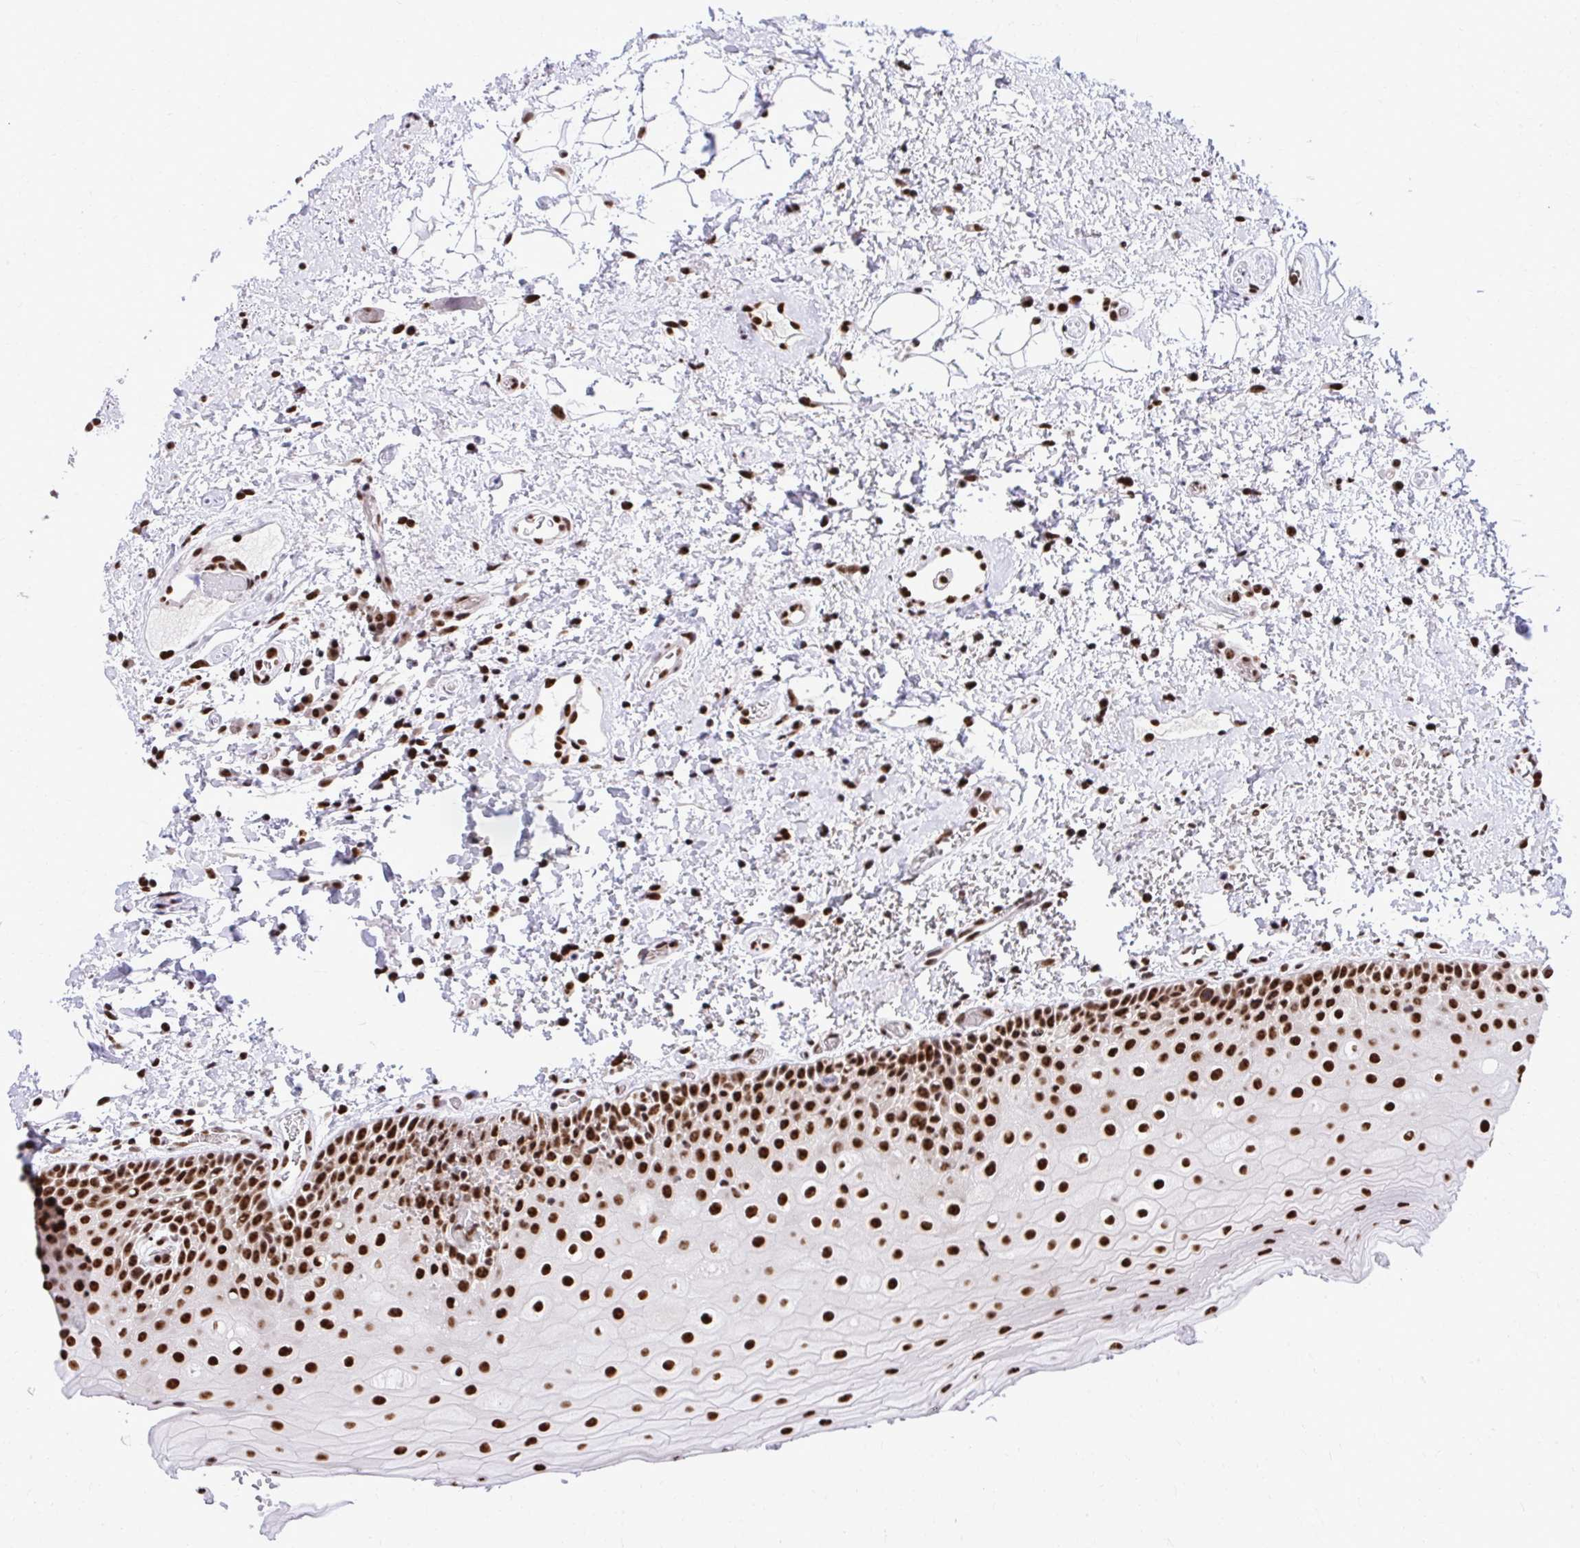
{"staining": {"intensity": "strong", "quantity": ">75%", "location": "nuclear"}, "tissue": "oral mucosa", "cell_type": "Squamous epithelial cells", "image_type": "normal", "snomed": [{"axis": "morphology", "description": "Normal tissue, NOS"}, {"axis": "topography", "description": "Oral tissue"}], "caption": "Immunohistochemistry (IHC) (DAB (3,3'-diaminobenzidine)) staining of unremarkable oral mucosa demonstrates strong nuclear protein staining in about >75% of squamous epithelial cells.", "gene": "PRPF19", "patient": {"sex": "female", "age": 82}}